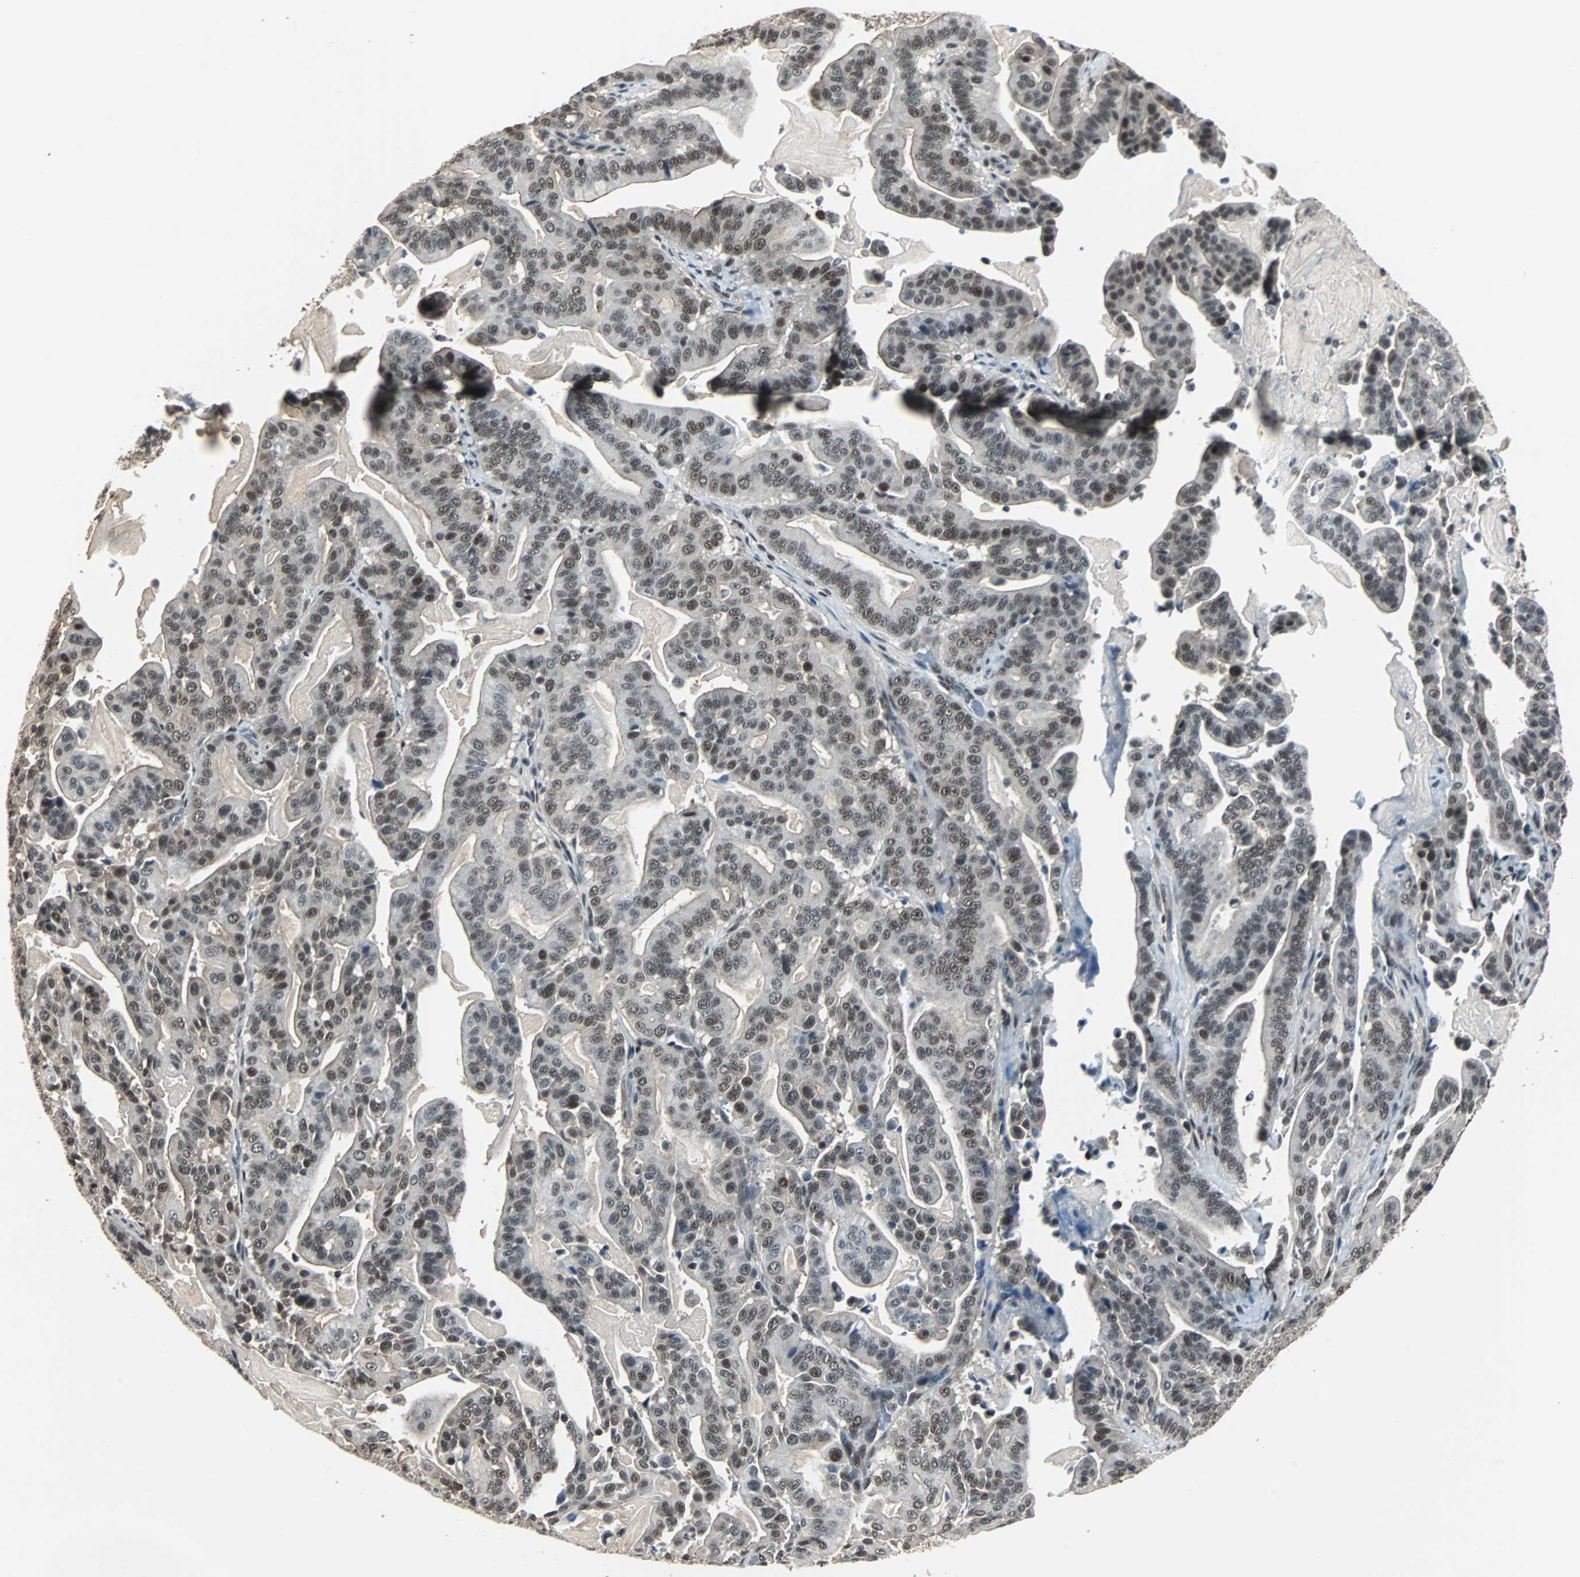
{"staining": {"intensity": "moderate", "quantity": "25%-75%", "location": "nuclear"}, "tissue": "pancreatic cancer", "cell_type": "Tumor cells", "image_type": "cancer", "snomed": [{"axis": "morphology", "description": "Adenocarcinoma, NOS"}, {"axis": "topography", "description": "Pancreas"}], "caption": "Pancreatic cancer (adenocarcinoma) stained with immunohistochemistry reveals moderate nuclear positivity in approximately 25%-75% of tumor cells.", "gene": "MKX", "patient": {"sex": "male", "age": 63}}